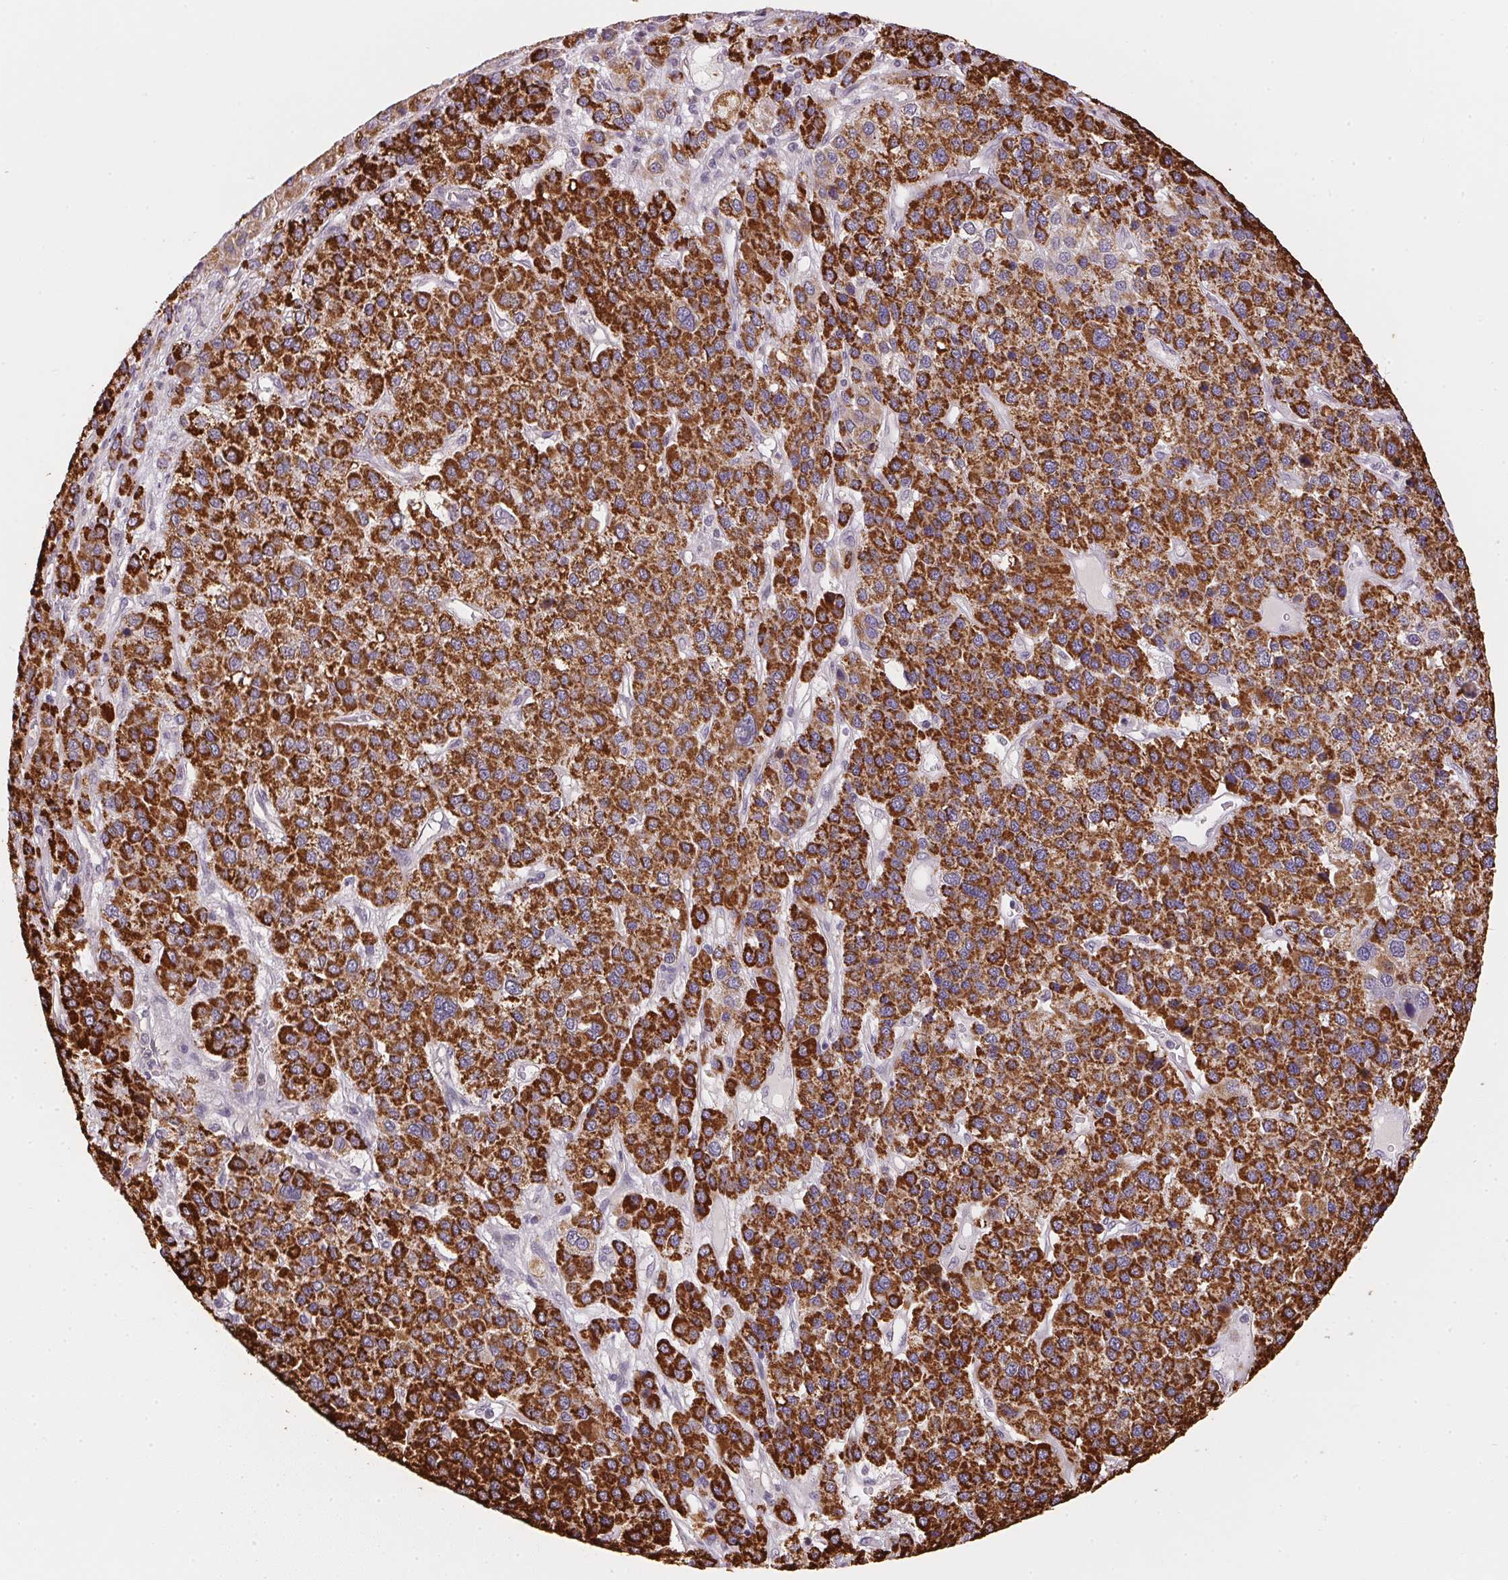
{"staining": {"intensity": "strong", "quantity": "25%-75%", "location": "cytoplasmic/membranous"}, "tissue": "liver cancer", "cell_type": "Tumor cells", "image_type": "cancer", "snomed": [{"axis": "morphology", "description": "Carcinoma, Hepatocellular, NOS"}, {"axis": "topography", "description": "Liver"}], "caption": "The histopathology image demonstrates immunohistochemical staining of hepatocellular carcinoma (liver). There is strong cytoplasmic/membranous staining is present in approximately 25%-75% of tumor cells.", "gene": "SC5D", "patient": {"sex": "female", "age": 41}}